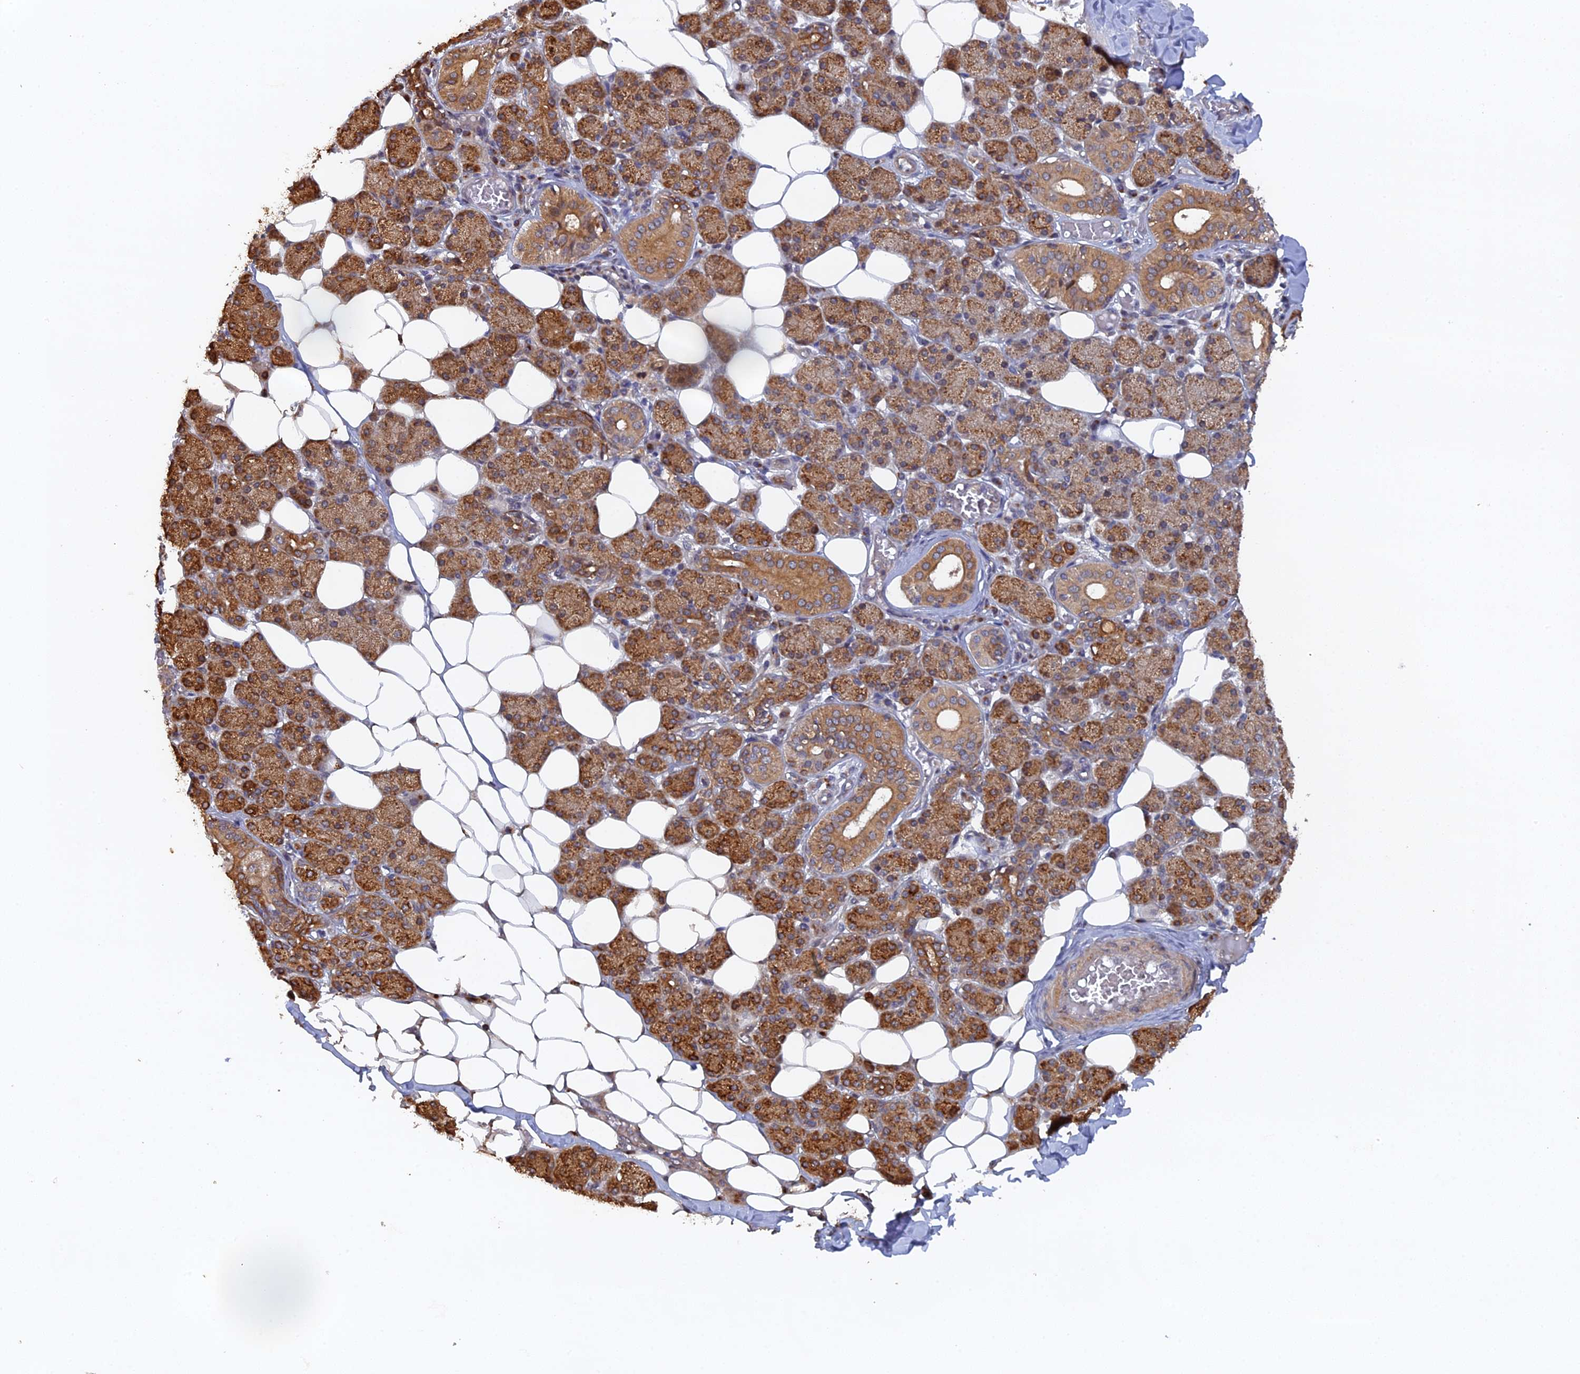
{"staining": {"intensity": "strong", "quantity": ">75%", "location": "cytoplasmic/membranous"}, "tissue": "salivary gland", "cell_type": "Glandular cells", "image_type": "normal", "snomed": [{"axis": "morphology", "description": "Normal tissue, NOS"}, {"axis": "topography", "description": "Salivary gland"}], "caption": "Immunohistochemical staining of unremarkable salivary gland demonstrates >75% levels of strong cytoplasmic/membranous protein expression in approximately >75% of glandular cells.", "gene": "VPS37C", "patient": {"sex": "female", "age": 33}}